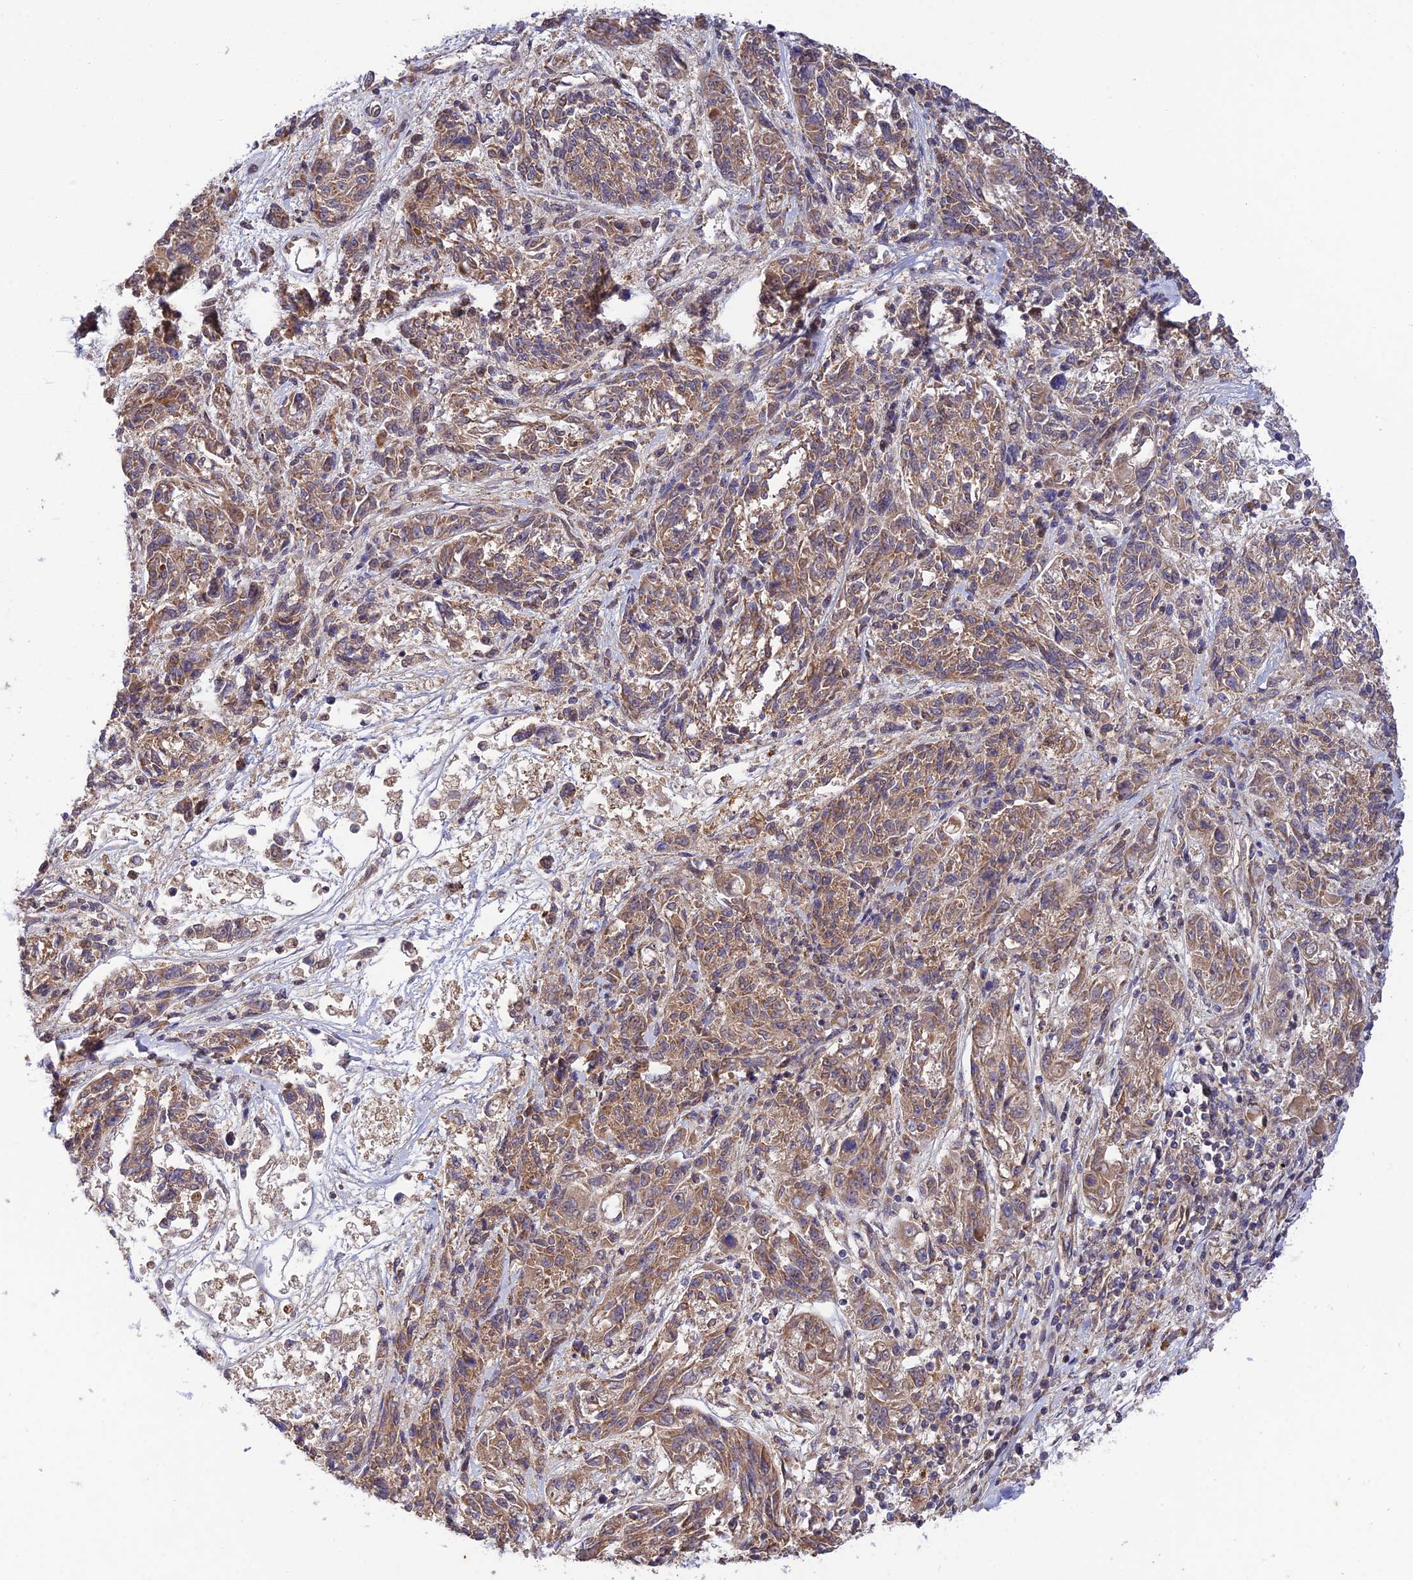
{"staining": {"intensity": "moderate", "quantity": ">75%", "location": "cytoplasmic/membranous"}, "tissue": "melanoma", "cell_type": "Tumor cells", "image_type": "cancer", "snomed": [{"axis": "morphology", "description": "Malignant melanoma, NOS"}, {"axis": "topography", "description": "Skin"}], "caption": "IHC of malignant melanoma exhibits medium levels of moderate cytoplasmic/membranous positivity in approximately >75% of tumor cells. (DAB (3,3'-diaminobenzidine) IHC, brown staining for protein, blue staining for nuclei).", "gene": "PLEKHG2", "patient": {"sex": "male", "age": 53}}